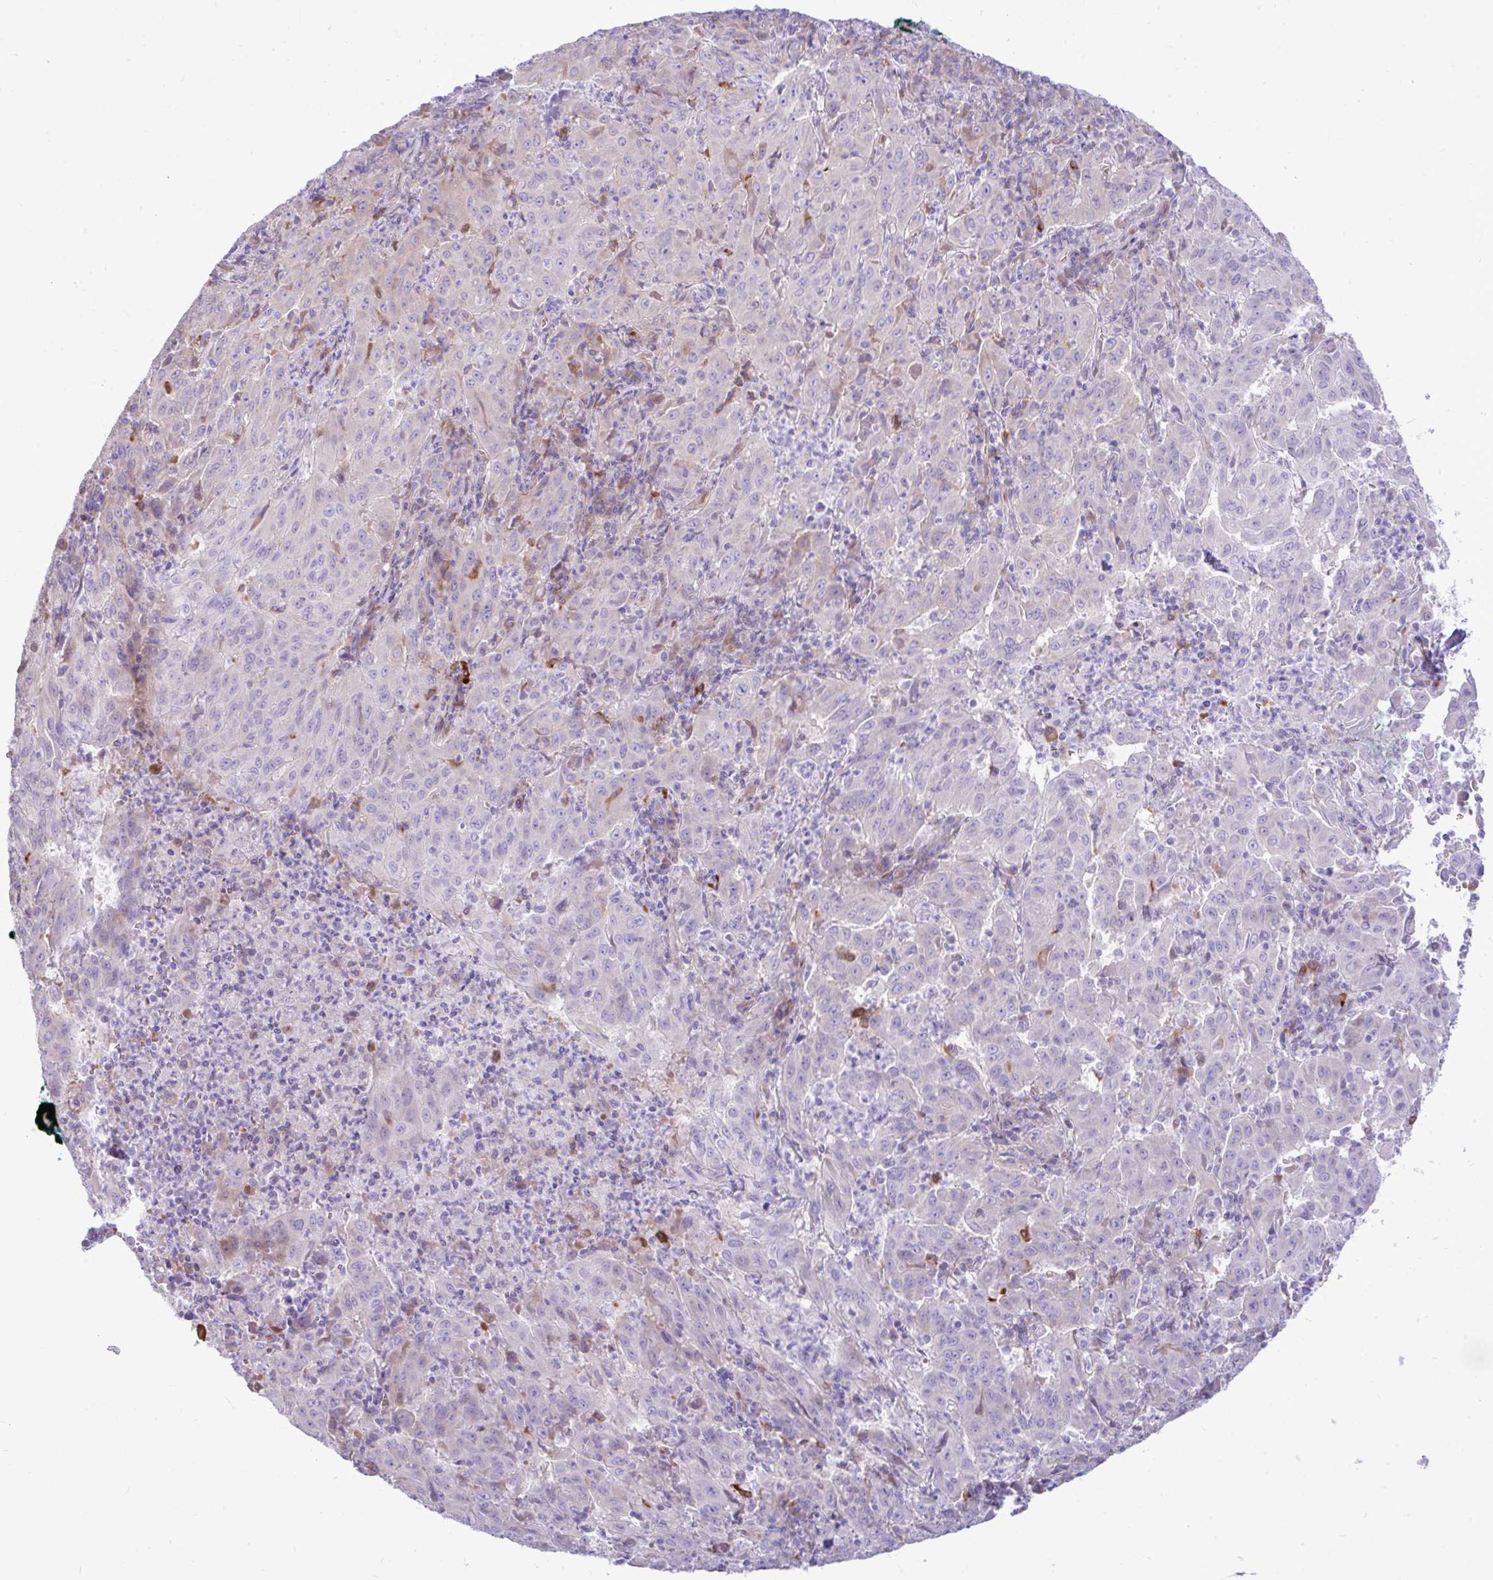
{"staining": {"intensity": "weak", "quantity": "<25%", "location": "cytoplasmic/membranous"}, "tissue": "pancreatic cancer", "cell_type": "Tumor cells", "image_type": "cancer", "snomed": [{"axis": "morphology", "description": "Adenocarcinoma, NOS"}, {"axis": "topography", "description": "Pancreas"}], "caption": "The histopathology image exhibits no significant expression in tumor cells of adenocarcinoma (pancreatic). (DAB (3,3'-diaminobenzidine) immunohistochemistry, high magnification).", "gene": "EEF1A2", "patient": {"sex": "male", "age": 63}}